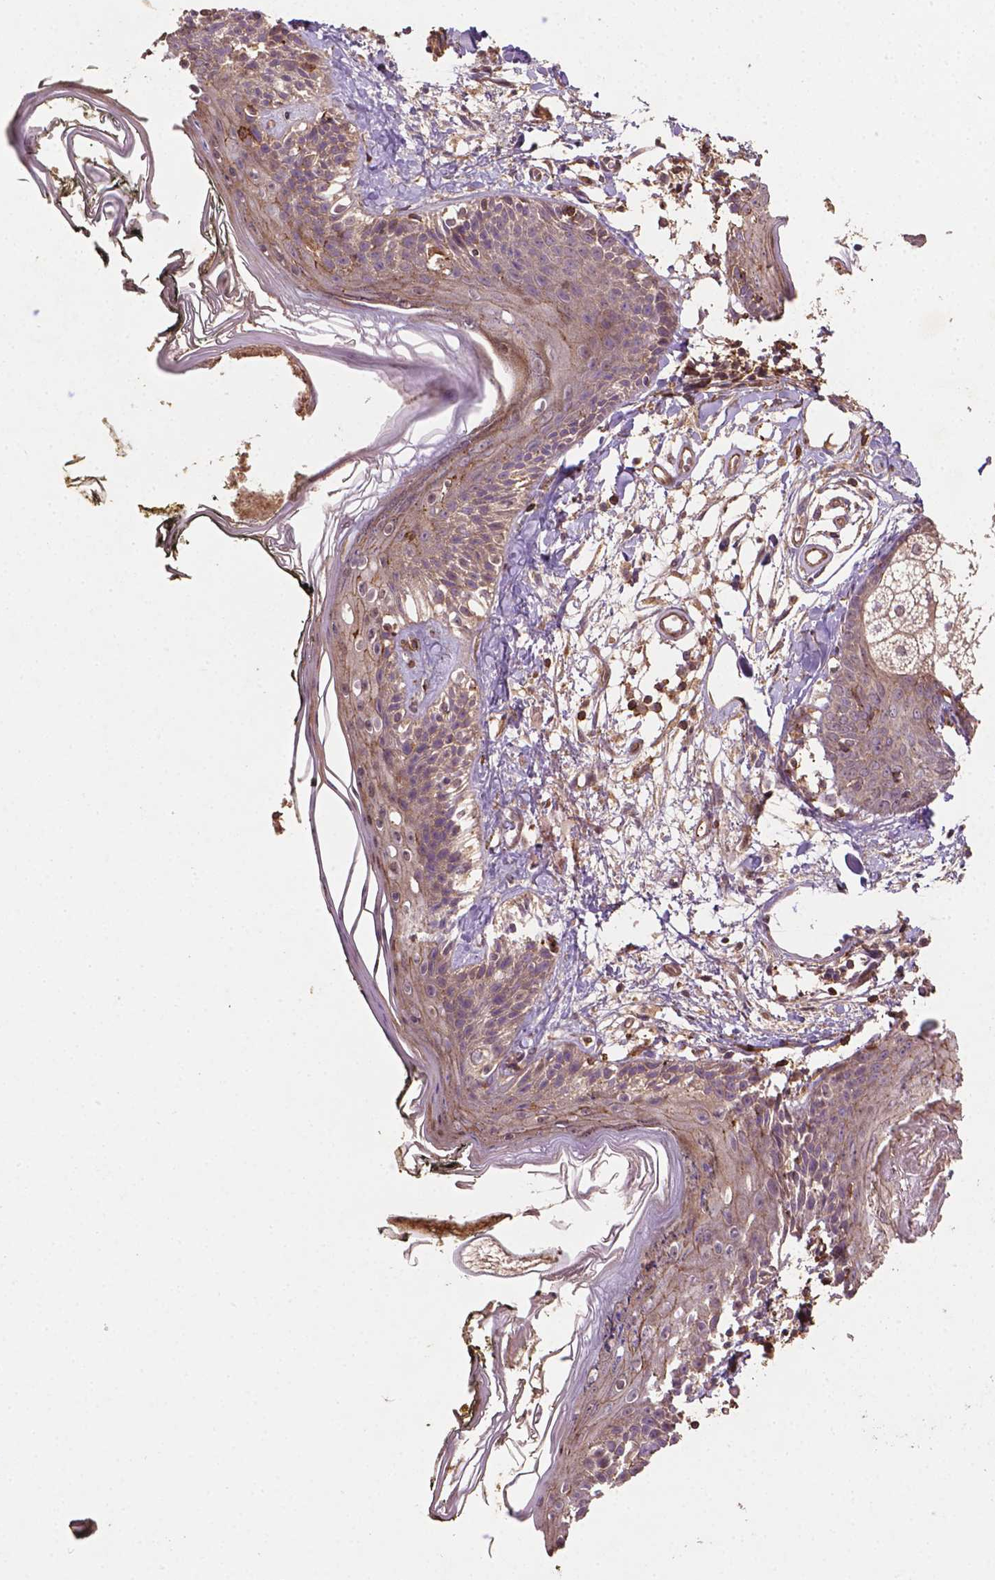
{"staining": {"intensity": "moderate", "quantity": "<25%", "location": "cytoplasmic/membranous"}, "tissue": "skin", "cell_type": "Fibroblasts", "image_type": "normal", "snomed": [{"axis": "morphology", "description": "Normal tissue, NOS"}, {"axis": "topography", "description": "Skin"}], "caption": "A brown stain highlights moderate cytoplasmic/membranous positivity of a protein in fibroblasts of benign skin. (Brightfield microscopy of DAB IHC at high magnification).", "gene": "ZMYND19", "patient": {"sex": "male", "age": 76}}